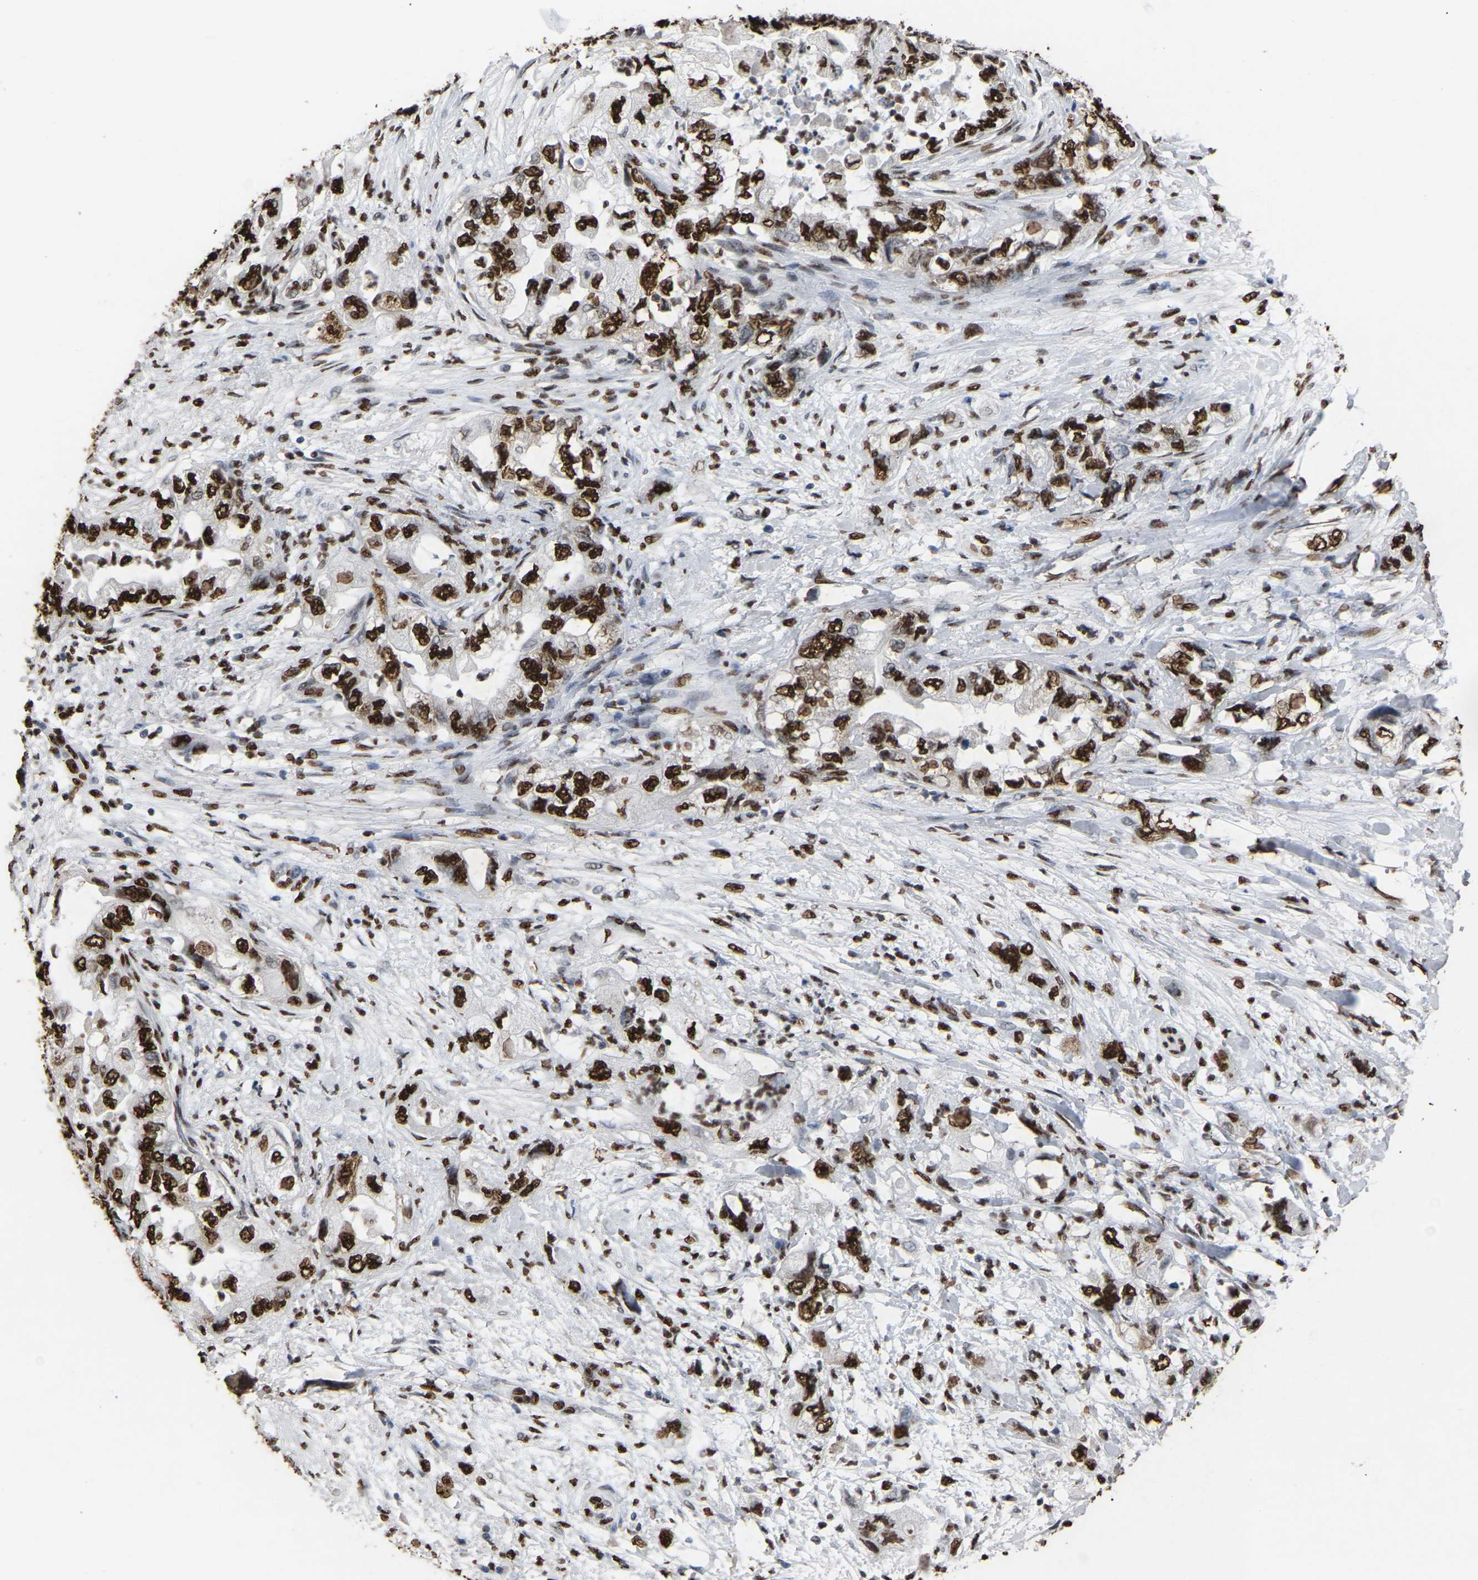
{"staining": {"intensity": "strong", "quantity": ">75%", "location": "nuclear"}, "tissue": "pancreatic cancer", "cell_type": "Tumor cells", "image_type": "cancer", "snomed": [{"axis": "morphology", "description": "Adenocarcinoma, NOS"}, {"axis": "topography", "description": "Pancreas"}], "caption": "Brown immunohistochemical staining in pancreatic cancer demonstrates strong nuclear expression in about >75% of tumor cells.", "gene": "RBL2", "patient": {"sex": "female", "age": 73}}